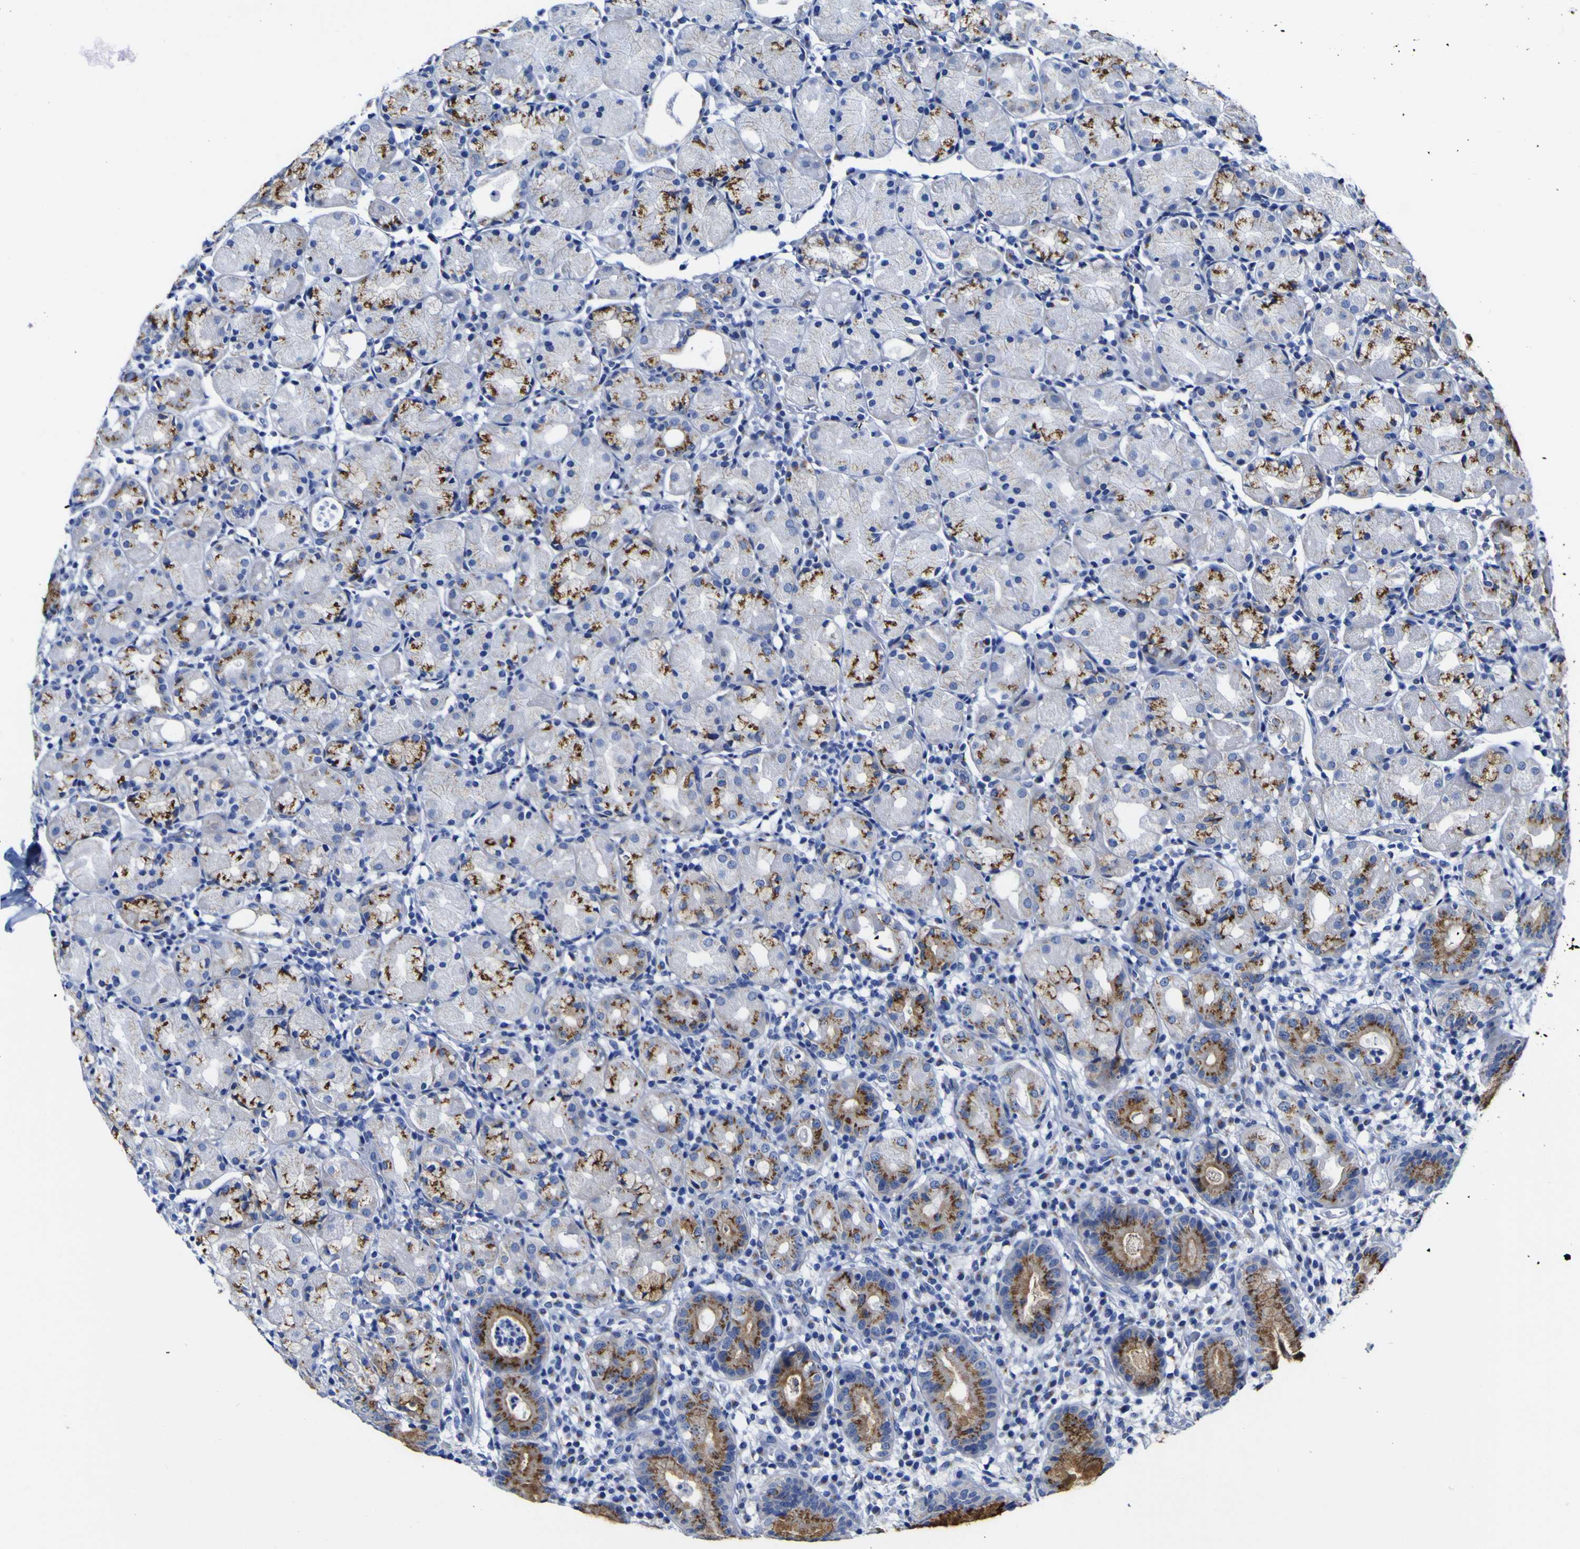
{"staining": {"intensity": "strong", "quantity": "25%-75%", "location": "cytoplasmic/membranous"}, "tissue": "stomach", "cell_type": "Glandular cells", "image_type": "normal", "snomed": [{"axis": "morphology", "description": "Normal tissue, NOS"}, {"axis": "topography", "description": "Stomach"}, {"axis": "topography", "description": "Stomach, lower"}], "caption": "A high amount of strong cytoplasmic/membranous staining is seen in approximately 25%-75% of glandular cells in benign stomach. (Brightfield microscopy of DAB IHC at high magnification).", "gene": "GOLM1", "patient": {"sex": "female", "age": 75}}